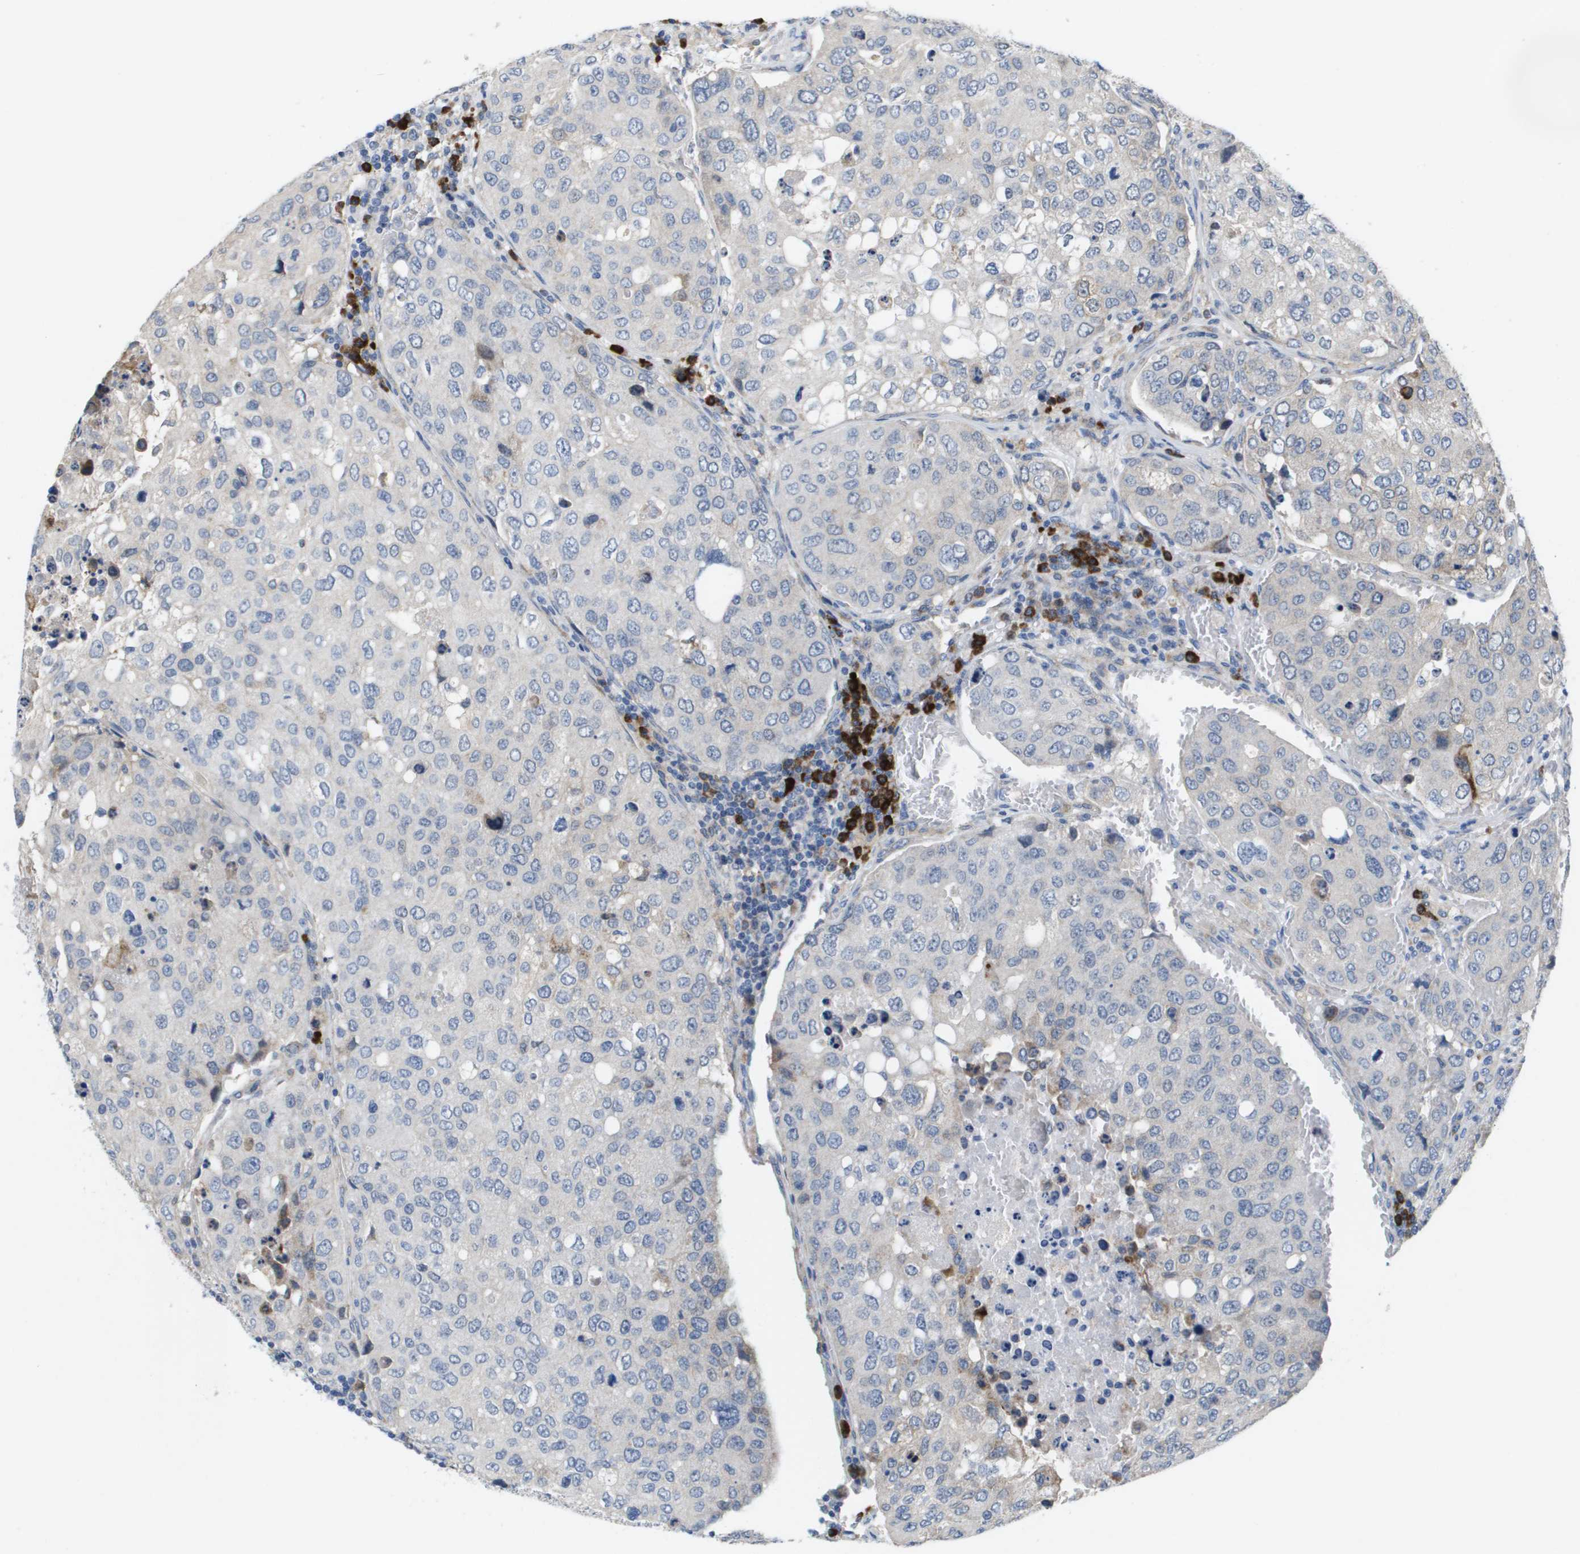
{"staining": {"intensity": "negative", "quantity": "none", "location": "none"}, "tissue": "urothelial cancer", "cell_type": "Tumor cells", "image_type": "cancer", "snomed": [{"axis": "morphology", "description": "Urothelial carcinoma, High grade"}, {"axis": "topography", "description": "Lymph node"}, {"axis": "topography", "description": "Urinary bladder"}], "caption": "DAB (3,3'-diaminobenzidine) immunohistochemical staining of urothelial cancer demonstrates no significant positivity in tumor cells.", "gene": "CD3G", "patient": {"sex": "male", "age": 51}}